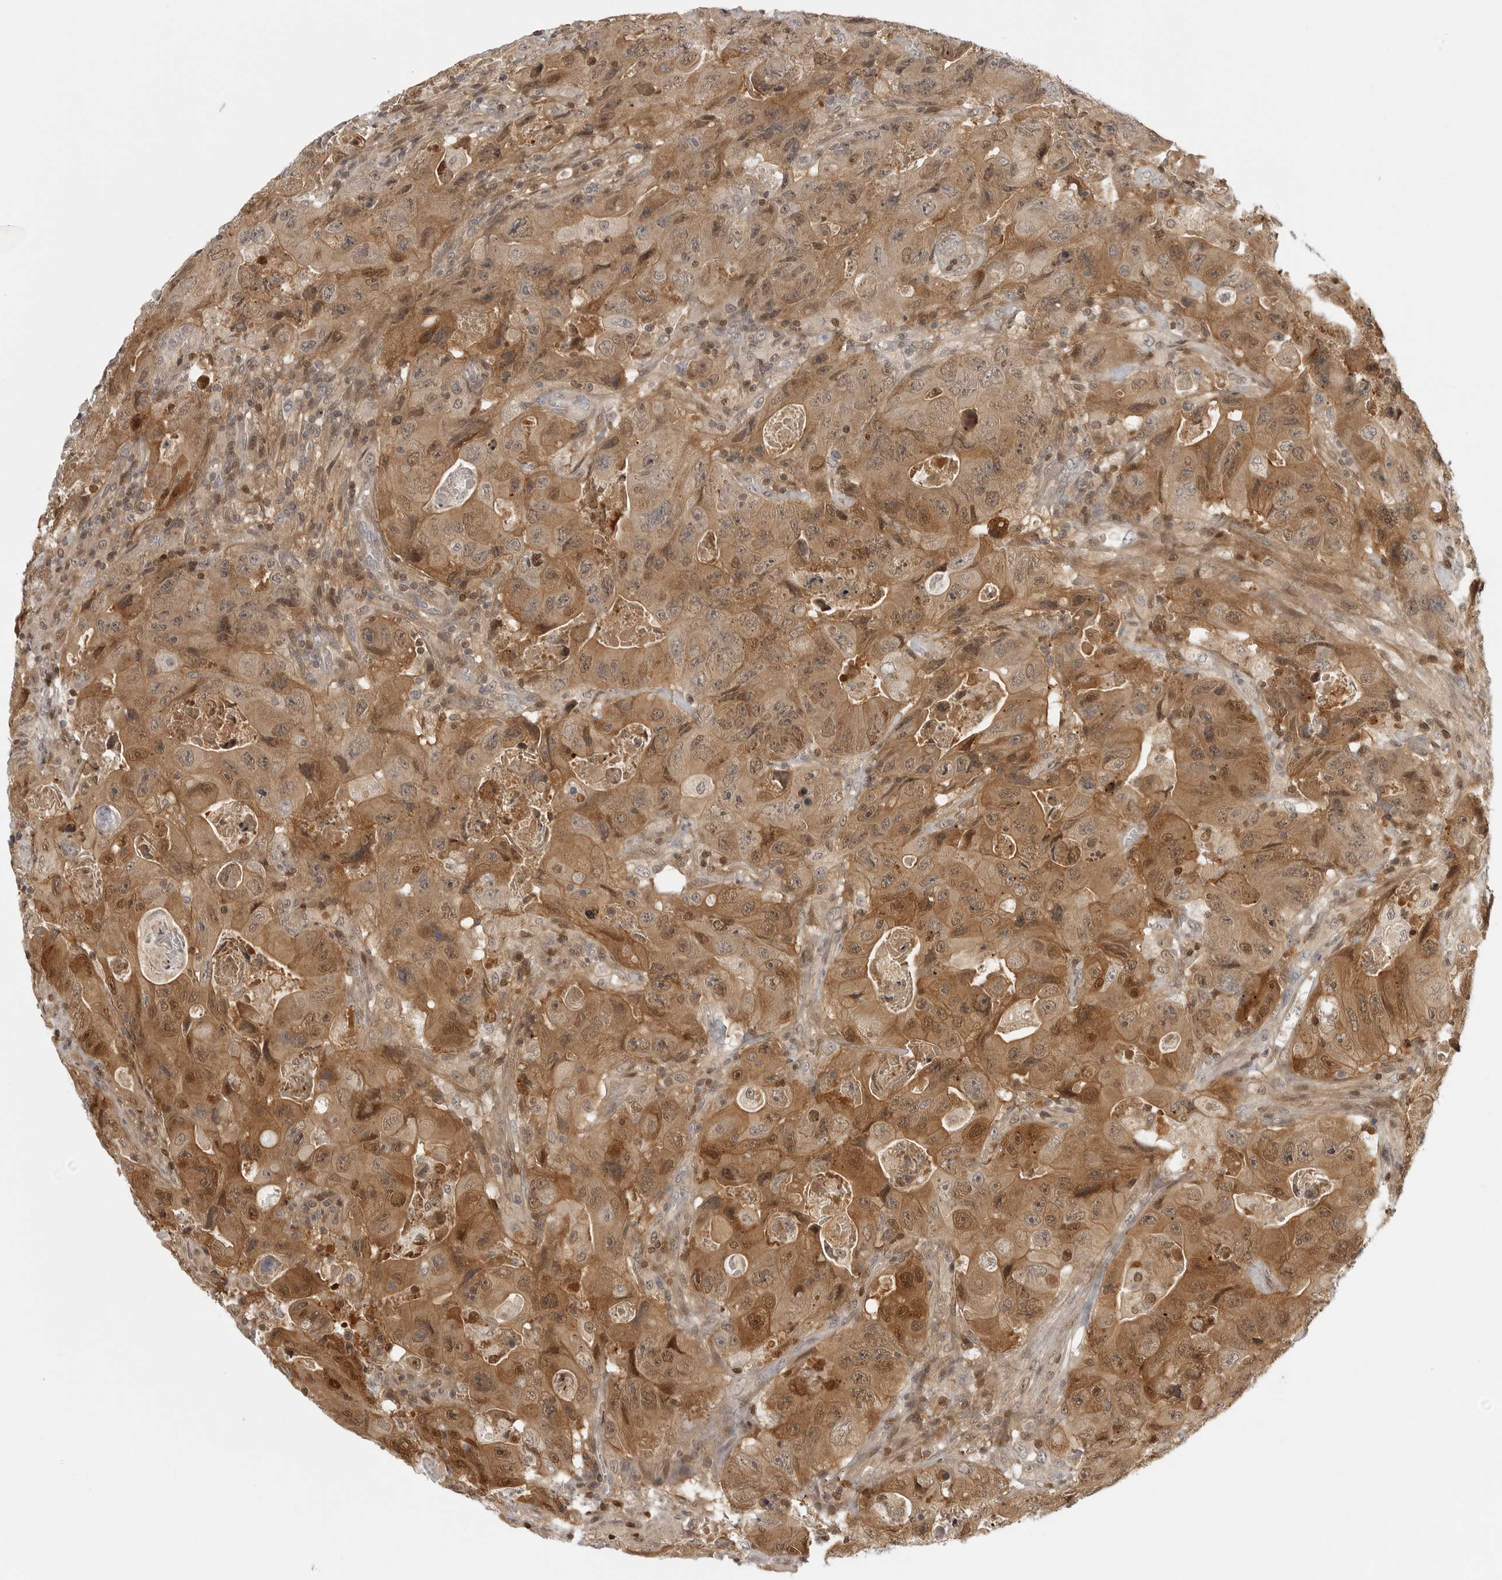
{"staining": {"intensity": "moderate", "quantity": ">75%", "location": "cytoplasmic/membranous,nuclear"}, "tissue": "colorectal cancer", "cell_type": "Tumor cells", "image_type": "cancer", "snomed": [{"axis": "morphology", "description": "Adenocarcinoma, NOS"}, {"axis": "topography", "description": "Colon"}], "caption": "DAB immunohistochemical staining of human colorectal adenocarcinoma displays moderate cytoplasmic/membranous and nuclear protein positivity in about >75% of tumor cells.", "gene": "CTIF", "patient": {"sex": "female", "age": 46}}